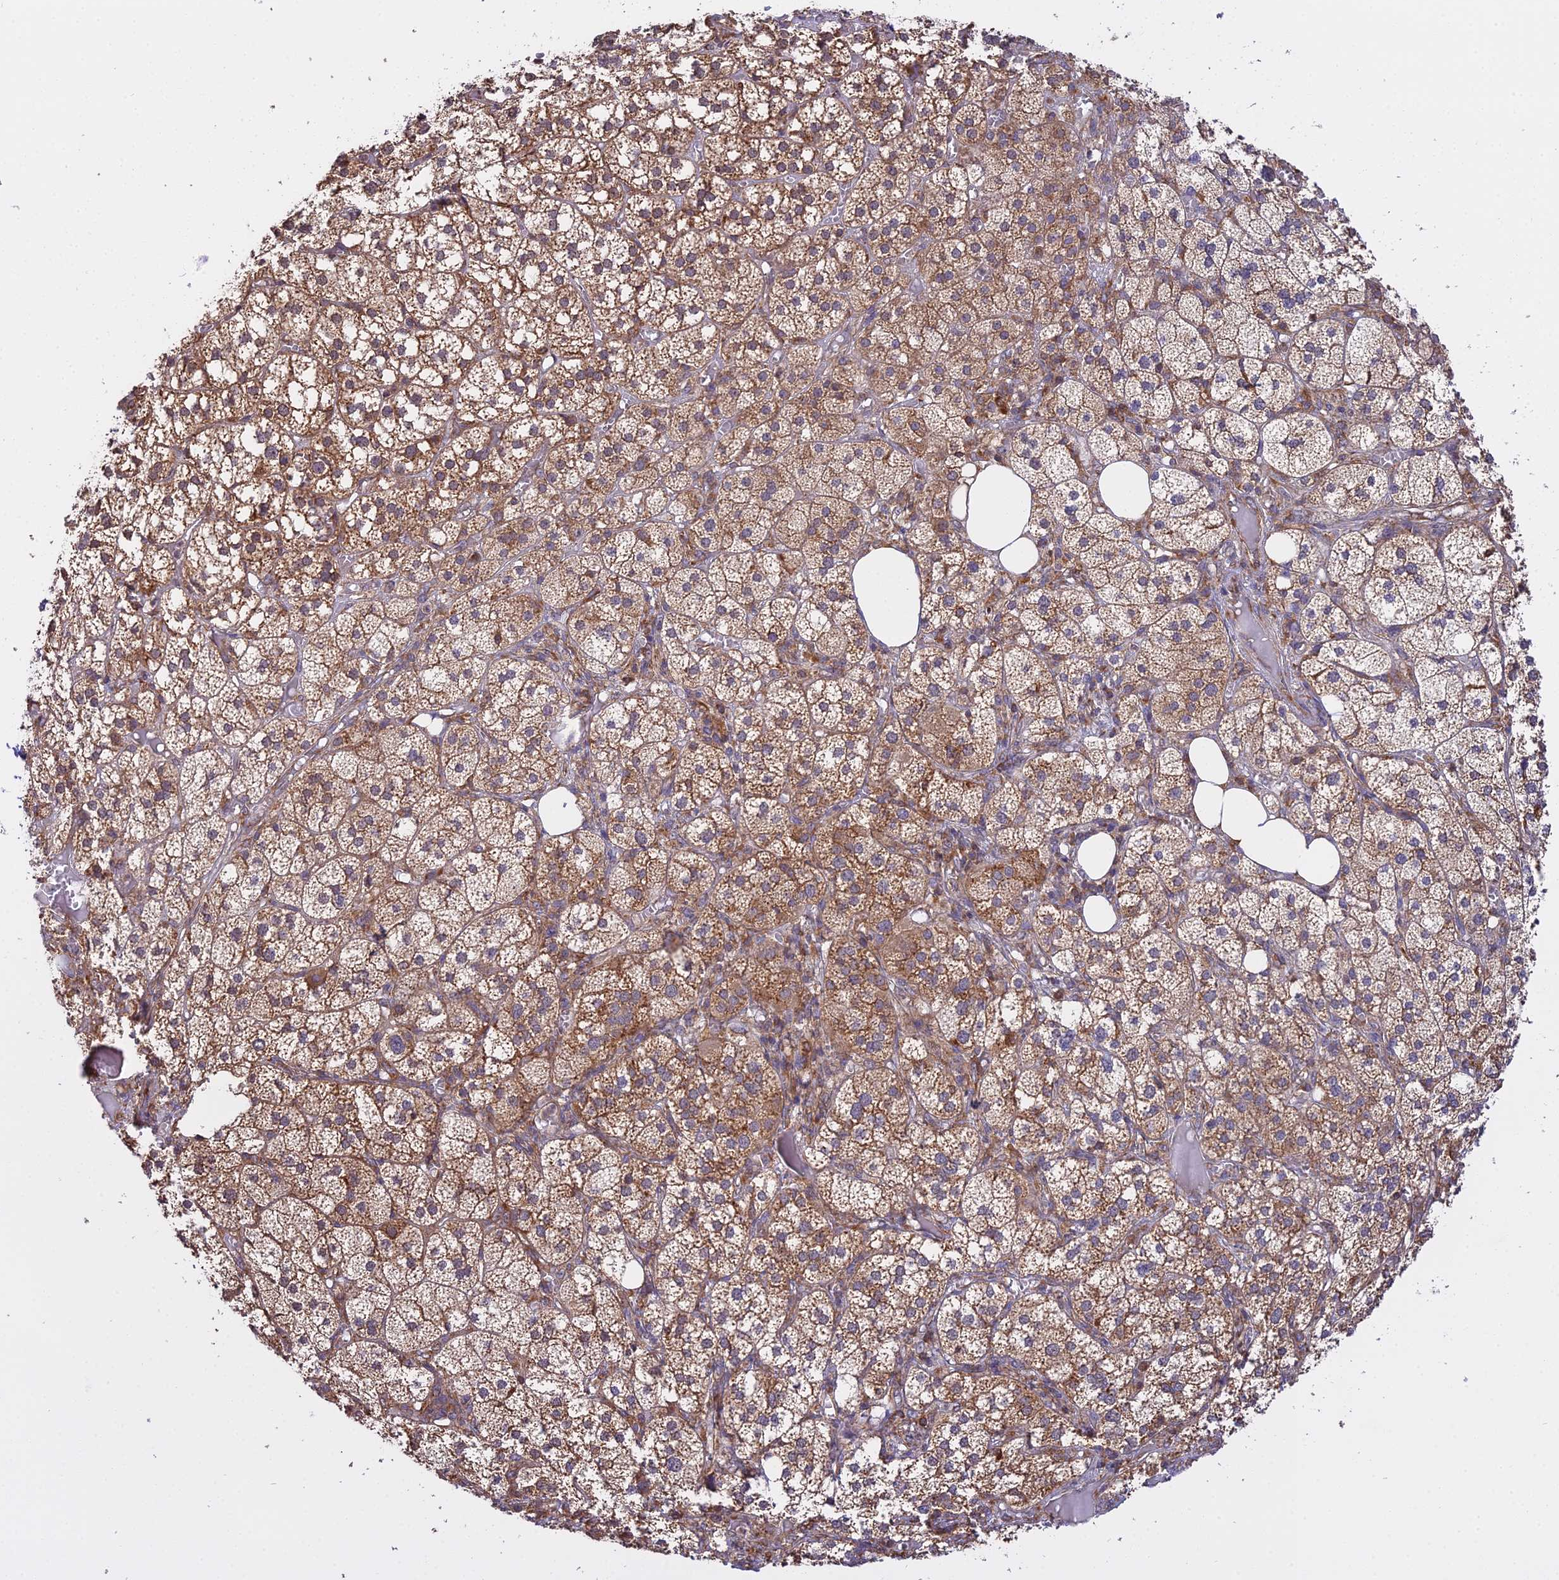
{"staining": {"intensity": "moderate", "quantity": ">75%", "location": "cytoplasmic/membranous"}, "tissue": "adrenal gland", "cell_type": "Glandular cells", "image_type": "normal", "snomed": [{"axis": "morphology", "description": "Normal tissue, NOS"}, {"axis": "topography", "description": "Adrenal gland"}], "caption": "The histopathology image shows immunohistochemical staining of unremarkable adrenal gland. There is moderate cytoplasmic/membranous expression is present in approximately >75% of glandular cells. The protein is shown in brown color, while the nuclei are stained blue.", "gene": "RPL26", "patient": {"sex": "female", "age": 61}}